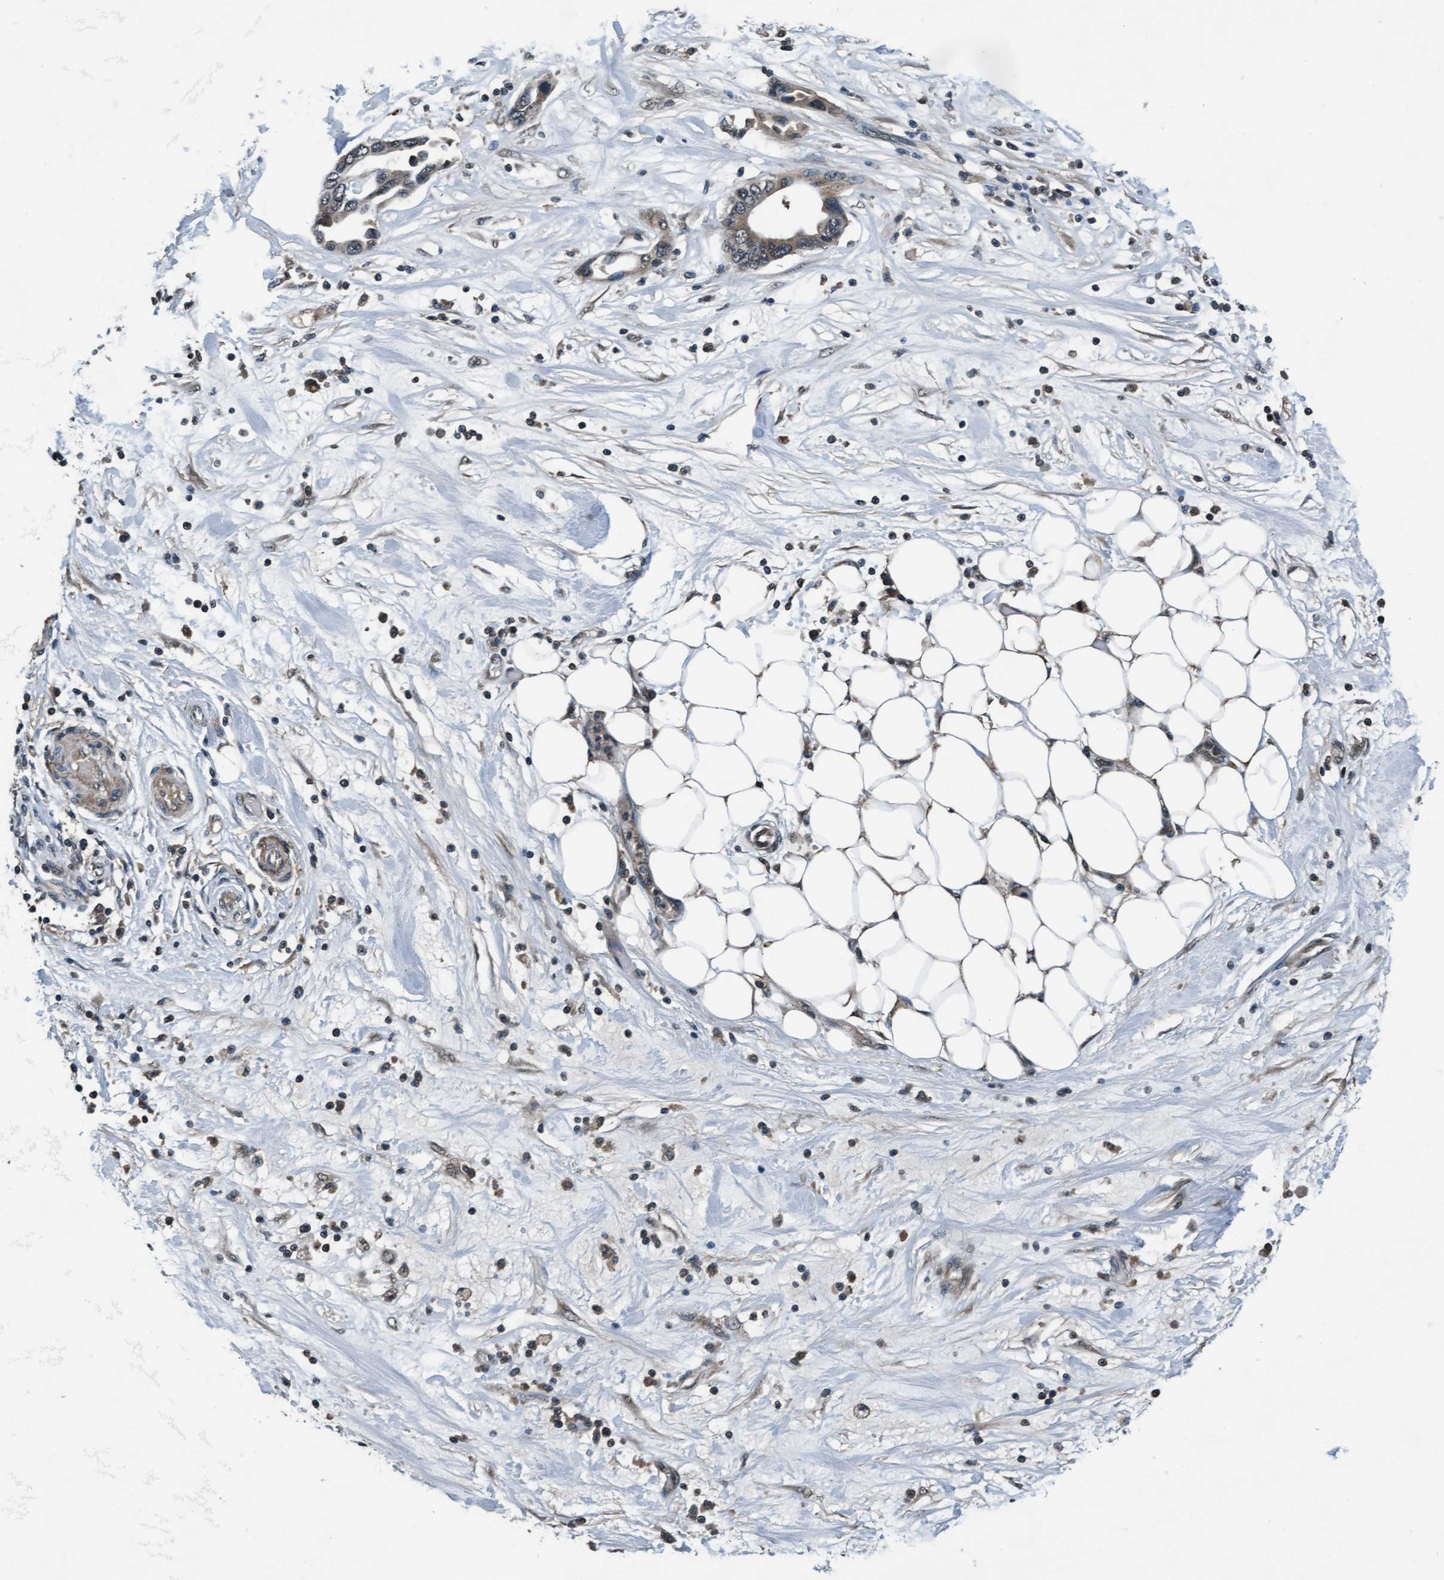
{"staining": {"intensity": "weak", "quantity": ">75%", "location": "cytoplasmic/membranous"}, "tissue": "pancreatic cancer", "cell_type": "Tumor cells", "image_type": "cancer", "snomed": [{"axis": "morphology", "description": "Adenocarcinoma, NOS"}, {"axis": "topography", "description": "Pancreas"}], "caption": "A brown stain labels weak cytoplasmic/membranous expression of a protein in pancreatic adenocarcinoma tumor cells. (Stains: DAB (3,3'-diaminobenzidine) in brown, nuclei in blue, Microscopy: brightfield microscopy at high magnification).", "gene": "WASF1", "patient": {"sex": "female", "age": 57}}